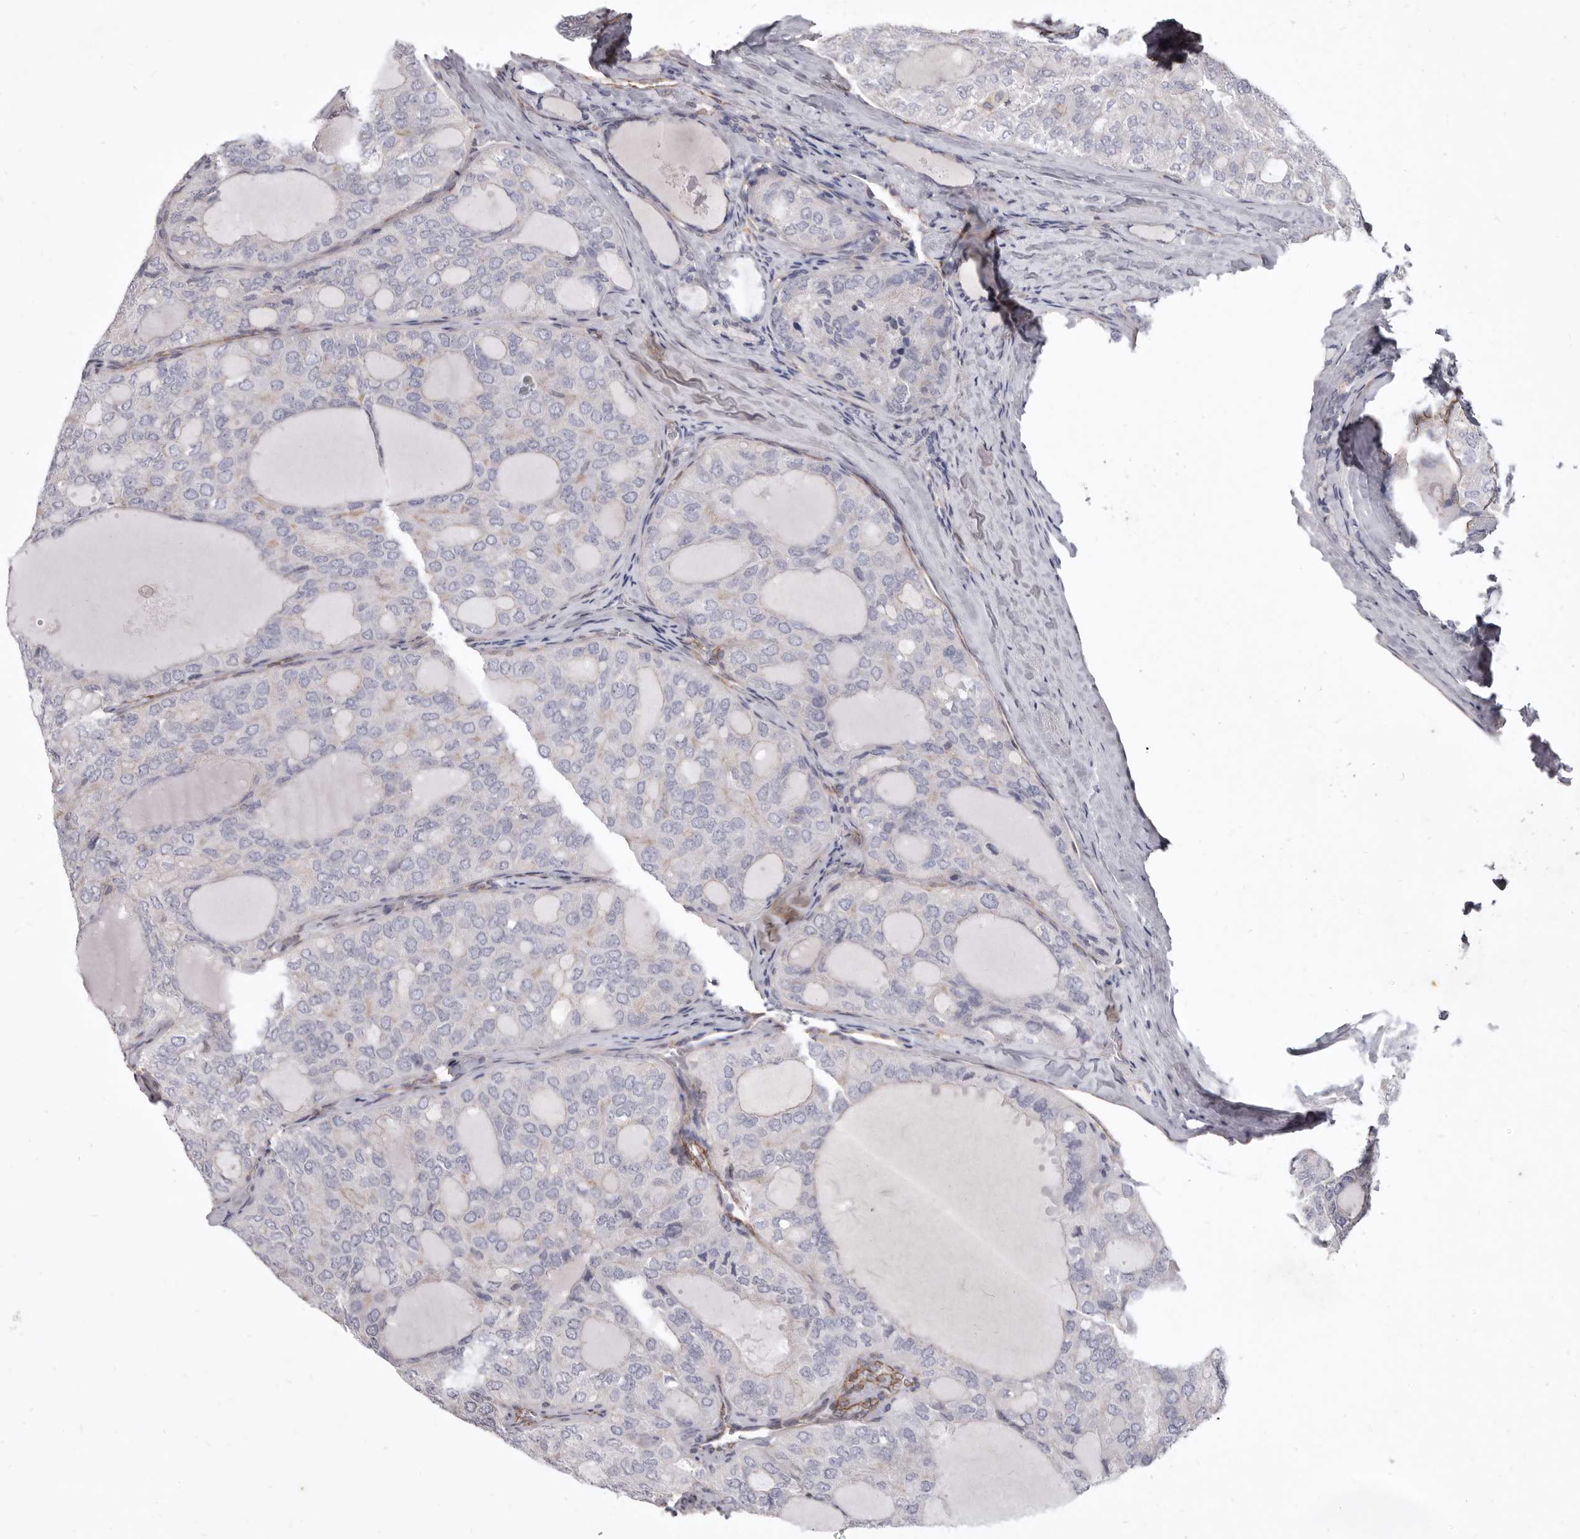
{"staining": {"intensity": "negative", "quantity": "none", "location": "none"}, "tissue": "thyroid cancer", "cell_type": "Tumor cells", "image_type": "cancer", "snomed": [{"axis": "morphology", "description": "Follicular adenoma carcinoma, NOS"}, {"axis": "topography", "description": "Thyroid gland"}], "caption": "This is an IHC micrograph of thyroid follicular adenoma carcinoma. There is no positivity in tumor cells.", "gene": "P2RX6", "patient": {"sex": "male", "age": 75}}